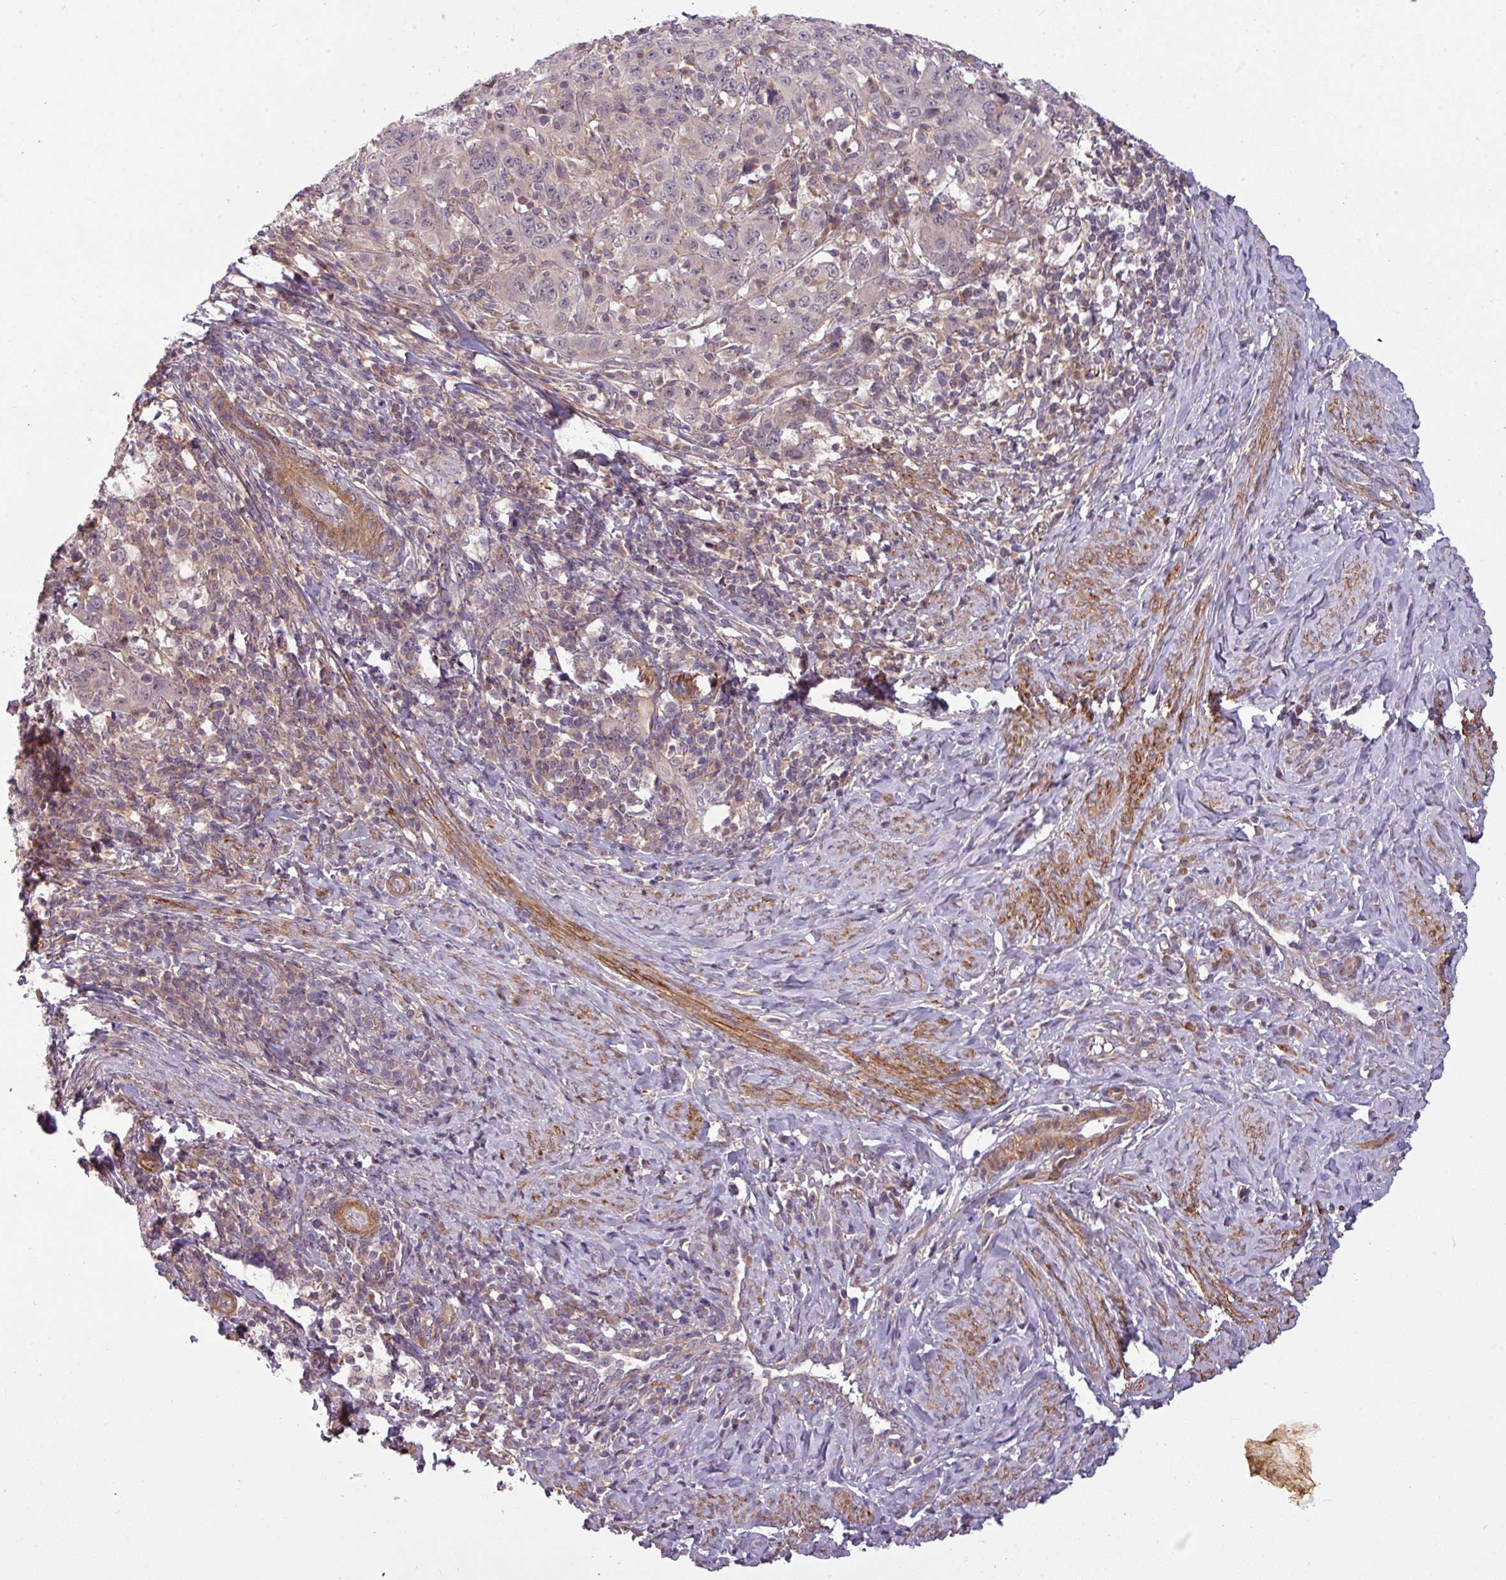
{"staining": {"intensity": "weak", "quantity": "<25%", "location": "cytoplasmic/membranous"}, "tissue": "cervical cancer", "cell_type": "Tumor cells", "image_type": "cancer", "snomed": [{"axis": "morphology", "description": "Squamous cell carcinoma, NOS"}, {"axis": "topography", "description": "Cervix"}], "caption": "The histopathology image shows no staining of tumor cells in cervical squamous cell carcinoma.", "gene": "ZNF35", "patient": {"sex": "female", "age": 46}}